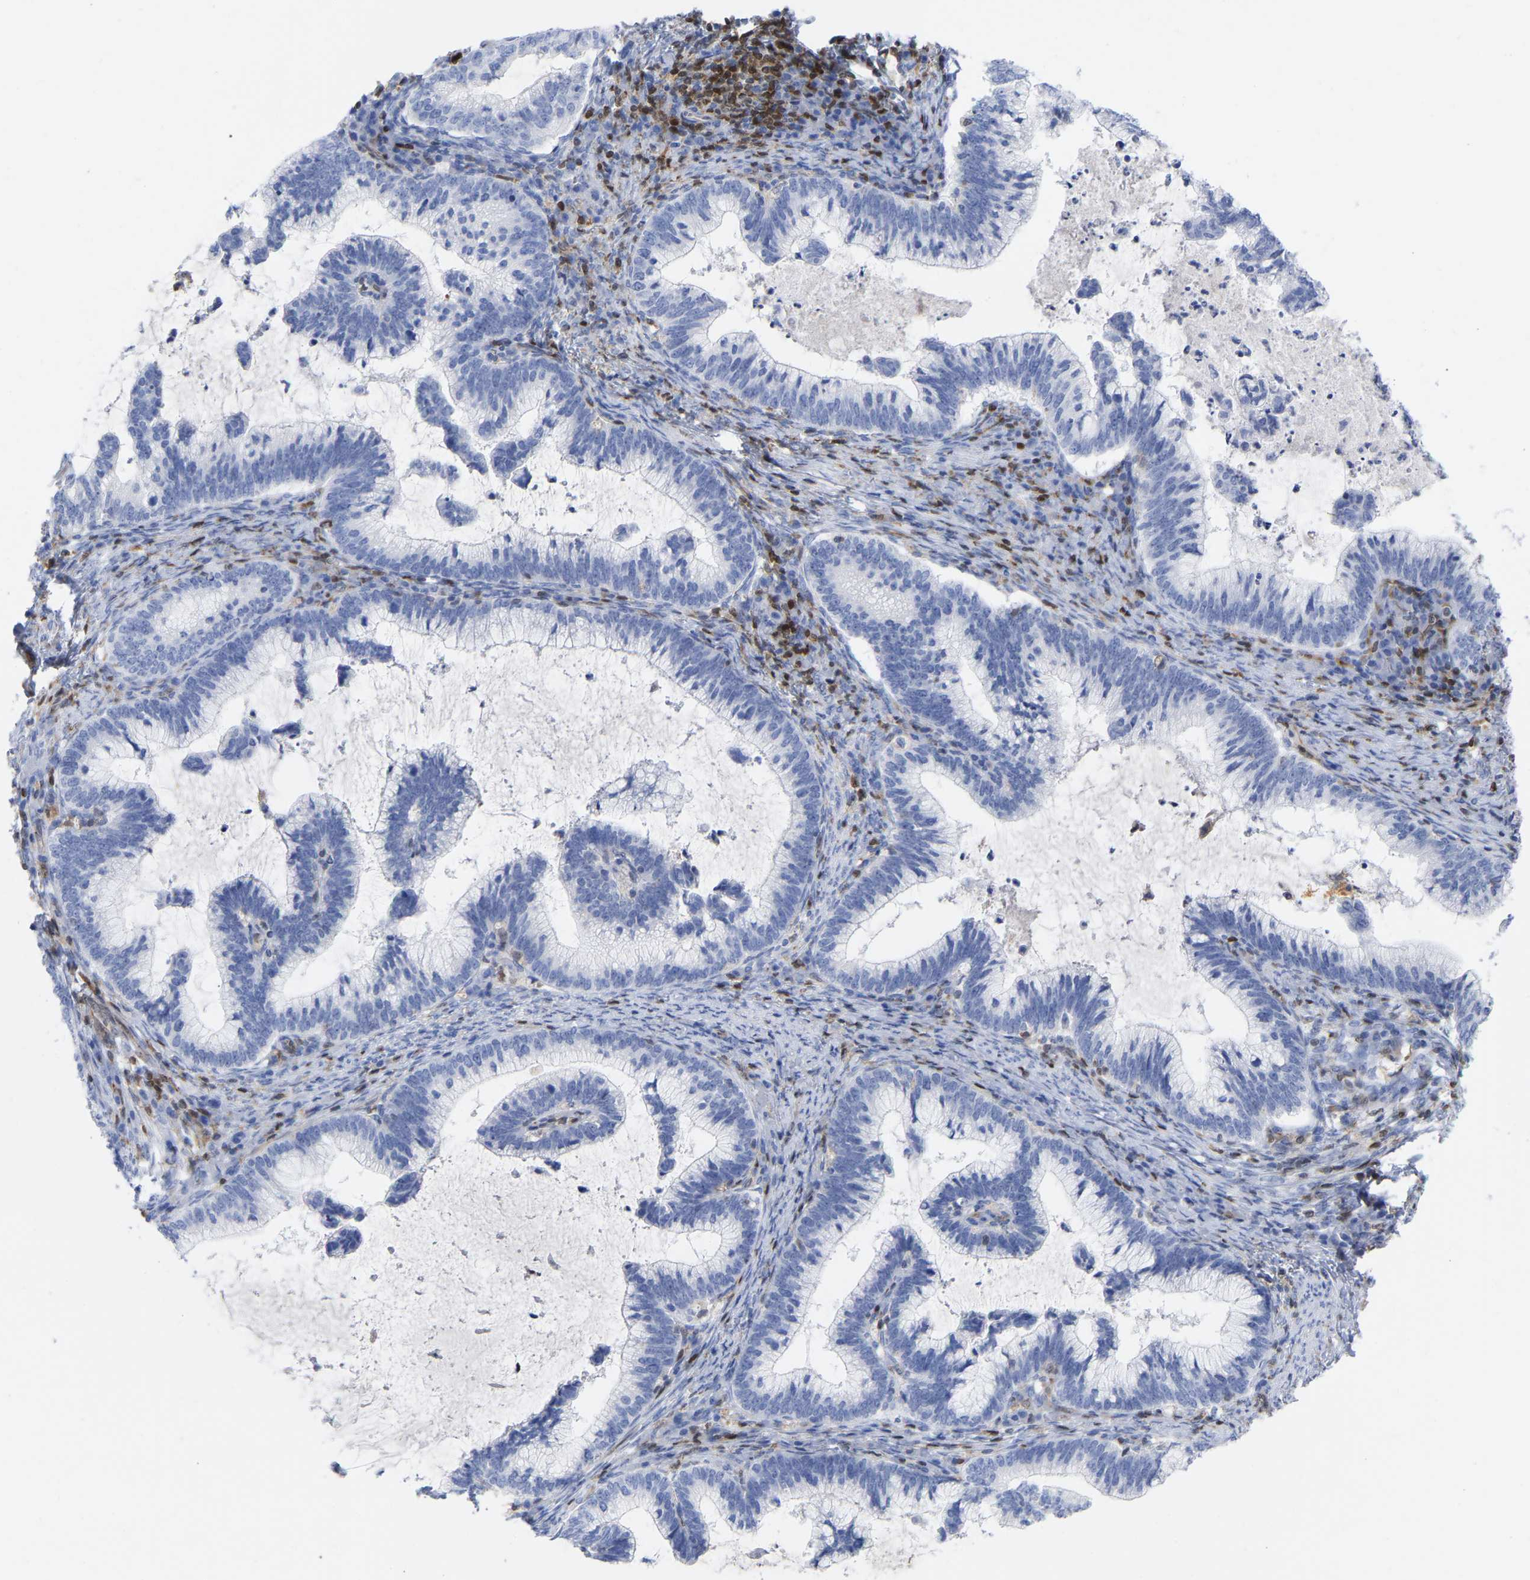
{"staining": {"intensity": "negative", "quantity": "none", "location": "none"}, "tissue": "cervical cancer", "cell_type": "Tumor cells", "image_type": "cancer", "snomed": [{"axis": "morphology", "description": "Adenocarcinoma, NOS"}, {"axis": "topography", "description": "Cervix"}], "caption": "Immunohistochemistry image of human adenocarcinoma (cervical) stained for a protein (brown), which displays no expression in tumor cells.", "gene": "GIMAP4", "patient": {"sex": "female", "age": 36}}